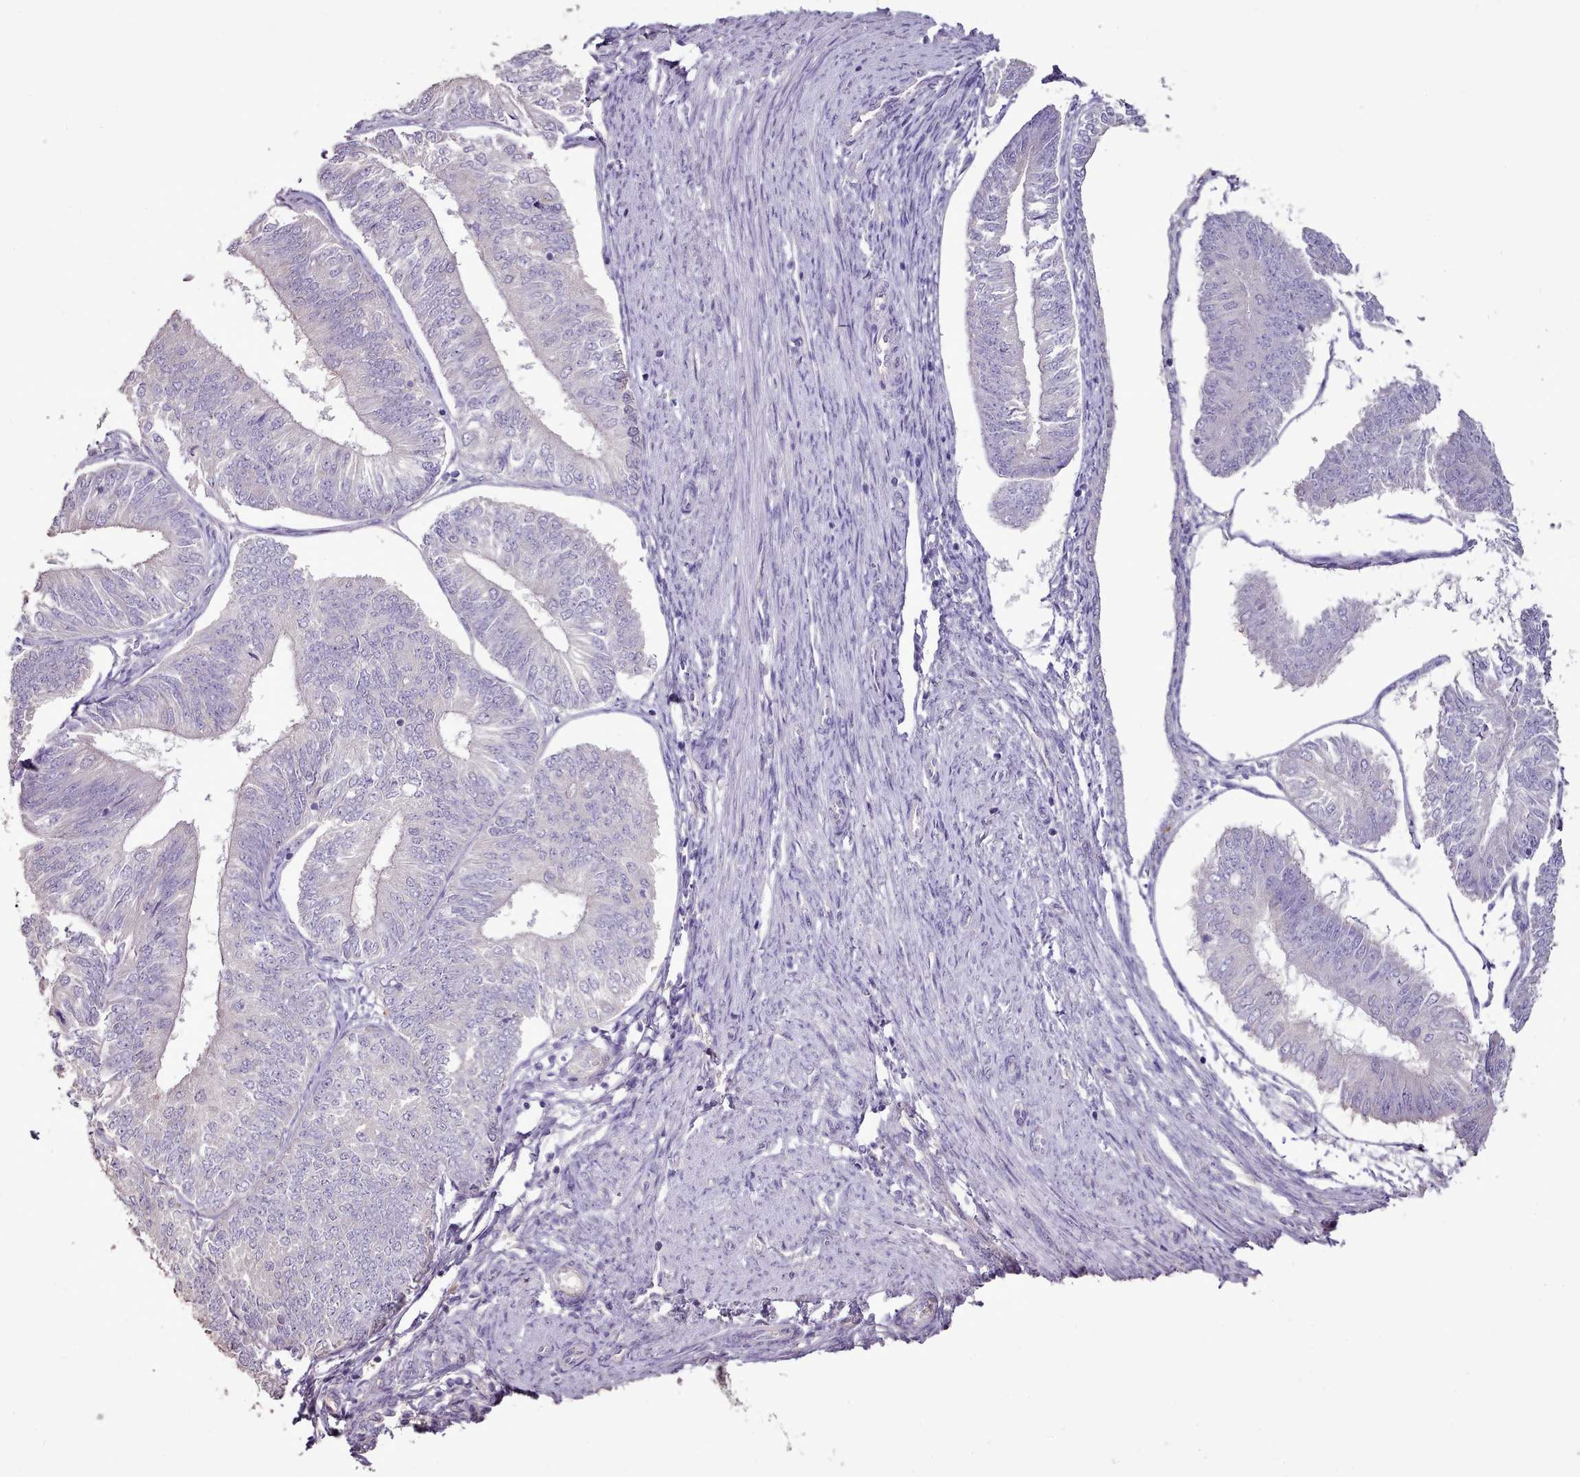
{"staining": {"intensity": "negative", "quantity": "none", "location": "none"}, "tissue": "endometrial cancer", "cell_type": "Tumor cells", "image_type": "cancer", "snomed": [{"axis": "morphology", "description": "Adenocarcinoma, NOS"}, {"axis": "topography", "description": "Endometrium"}], "caption": "Immunohistochemistry (IHC) of human endometrial cancer (adenocarcinoma) displays no expression in tumor cells.", "gene": "BLOC1S2", "patient": {"sex": "female", "age": 58}}